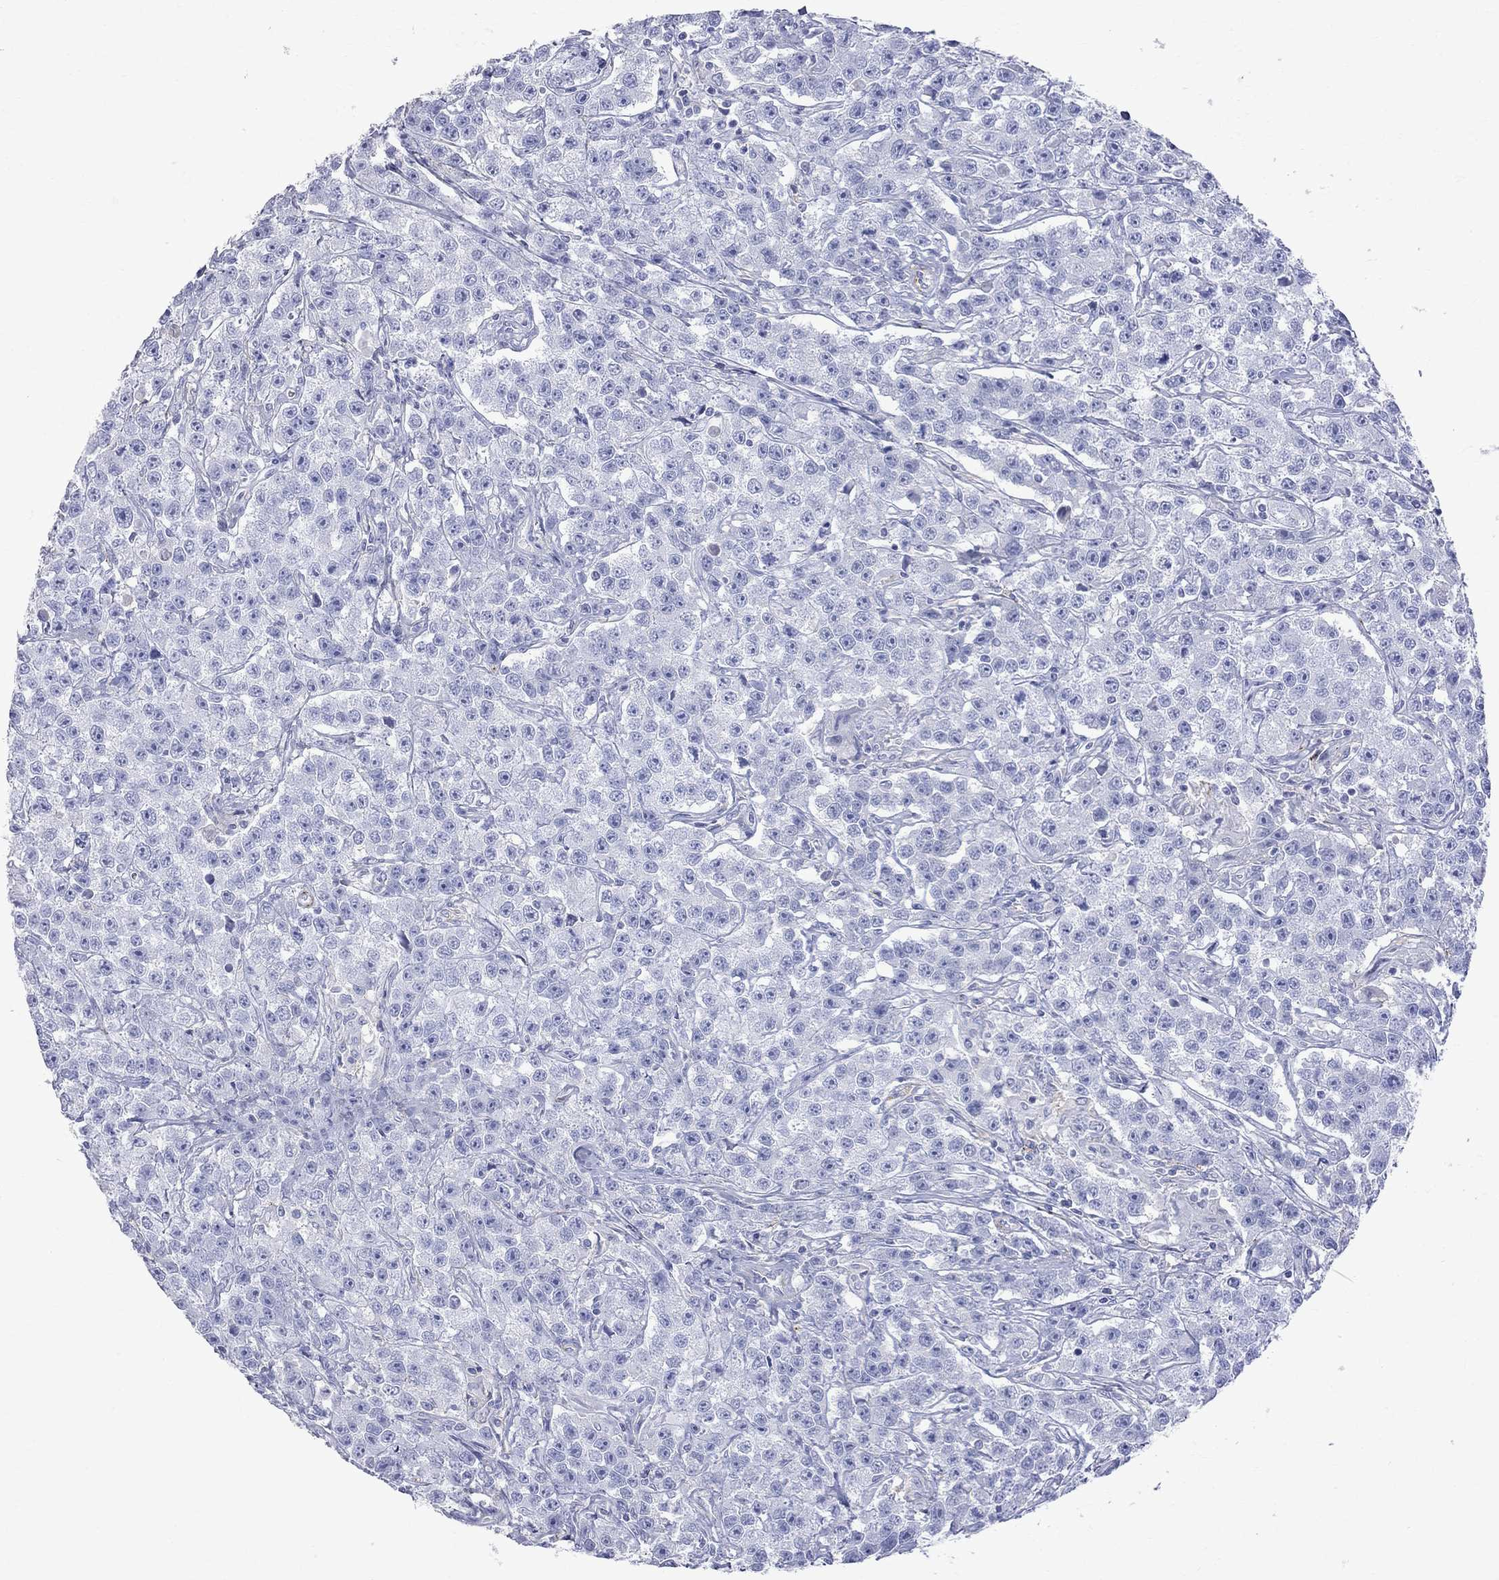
{"staining": {"intensity": "negative", "quantity": "none", "location": "none"}, "tissue": "testis cancer", "cell_type": "Tumor cells", "image_type": "cancer", "snomed": [{"axis": "morphology", "description": "Seminoma, NOS"}, {"axis": "topography", "description": "Testis"}], "caption": "The image shows no significant positivity in tumor cells of testis cancer. (DAB (3,3'-diaminobenzidine) immunohistochemistry with hematoxylin counter stain).", "gene": "S100A3", "patient": {"sex": "male", "age": 59}}